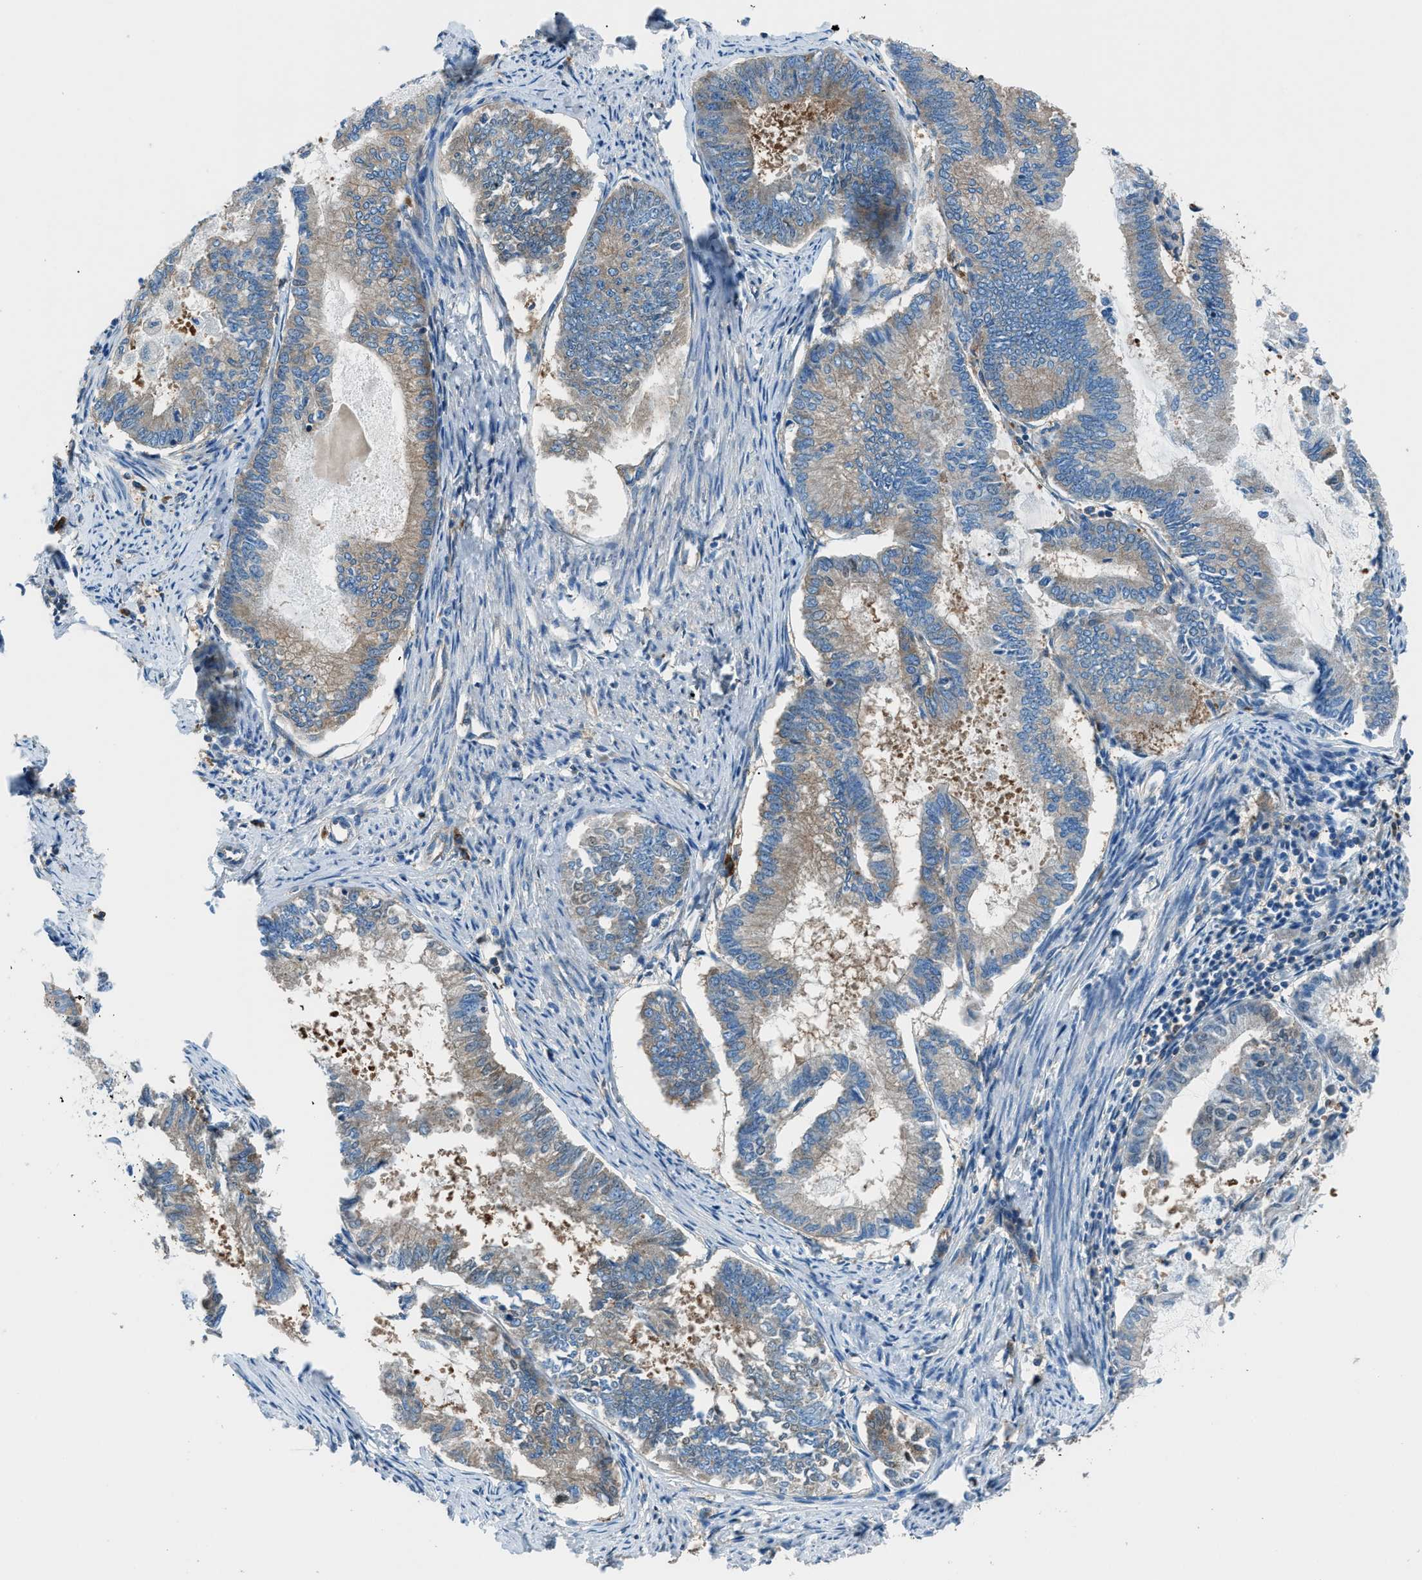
{"staining": {"intensity": "weak", "quantity": "25%-75%", "location": "cytoplasmic/membranous"}, "tissue": "endometrial cancer", "cell_type": "Tumor cells", "image_type": "cancer", "snomed": [{"axis": "morphology", "description": "Adenocarcinoma, NOS"}, {"axis": "topography", "description": "Endometrium"}], "caption": "The immunohistochemical stain shows weak cytoplasmic/membranous positivity in tumor cells of endometrial cancer tissue. Immunohistochemistry stains the protein in brown and the nuclei are stained blue.", "gene": "SARS1", "patient": {"sex": "female", "age": 86}}